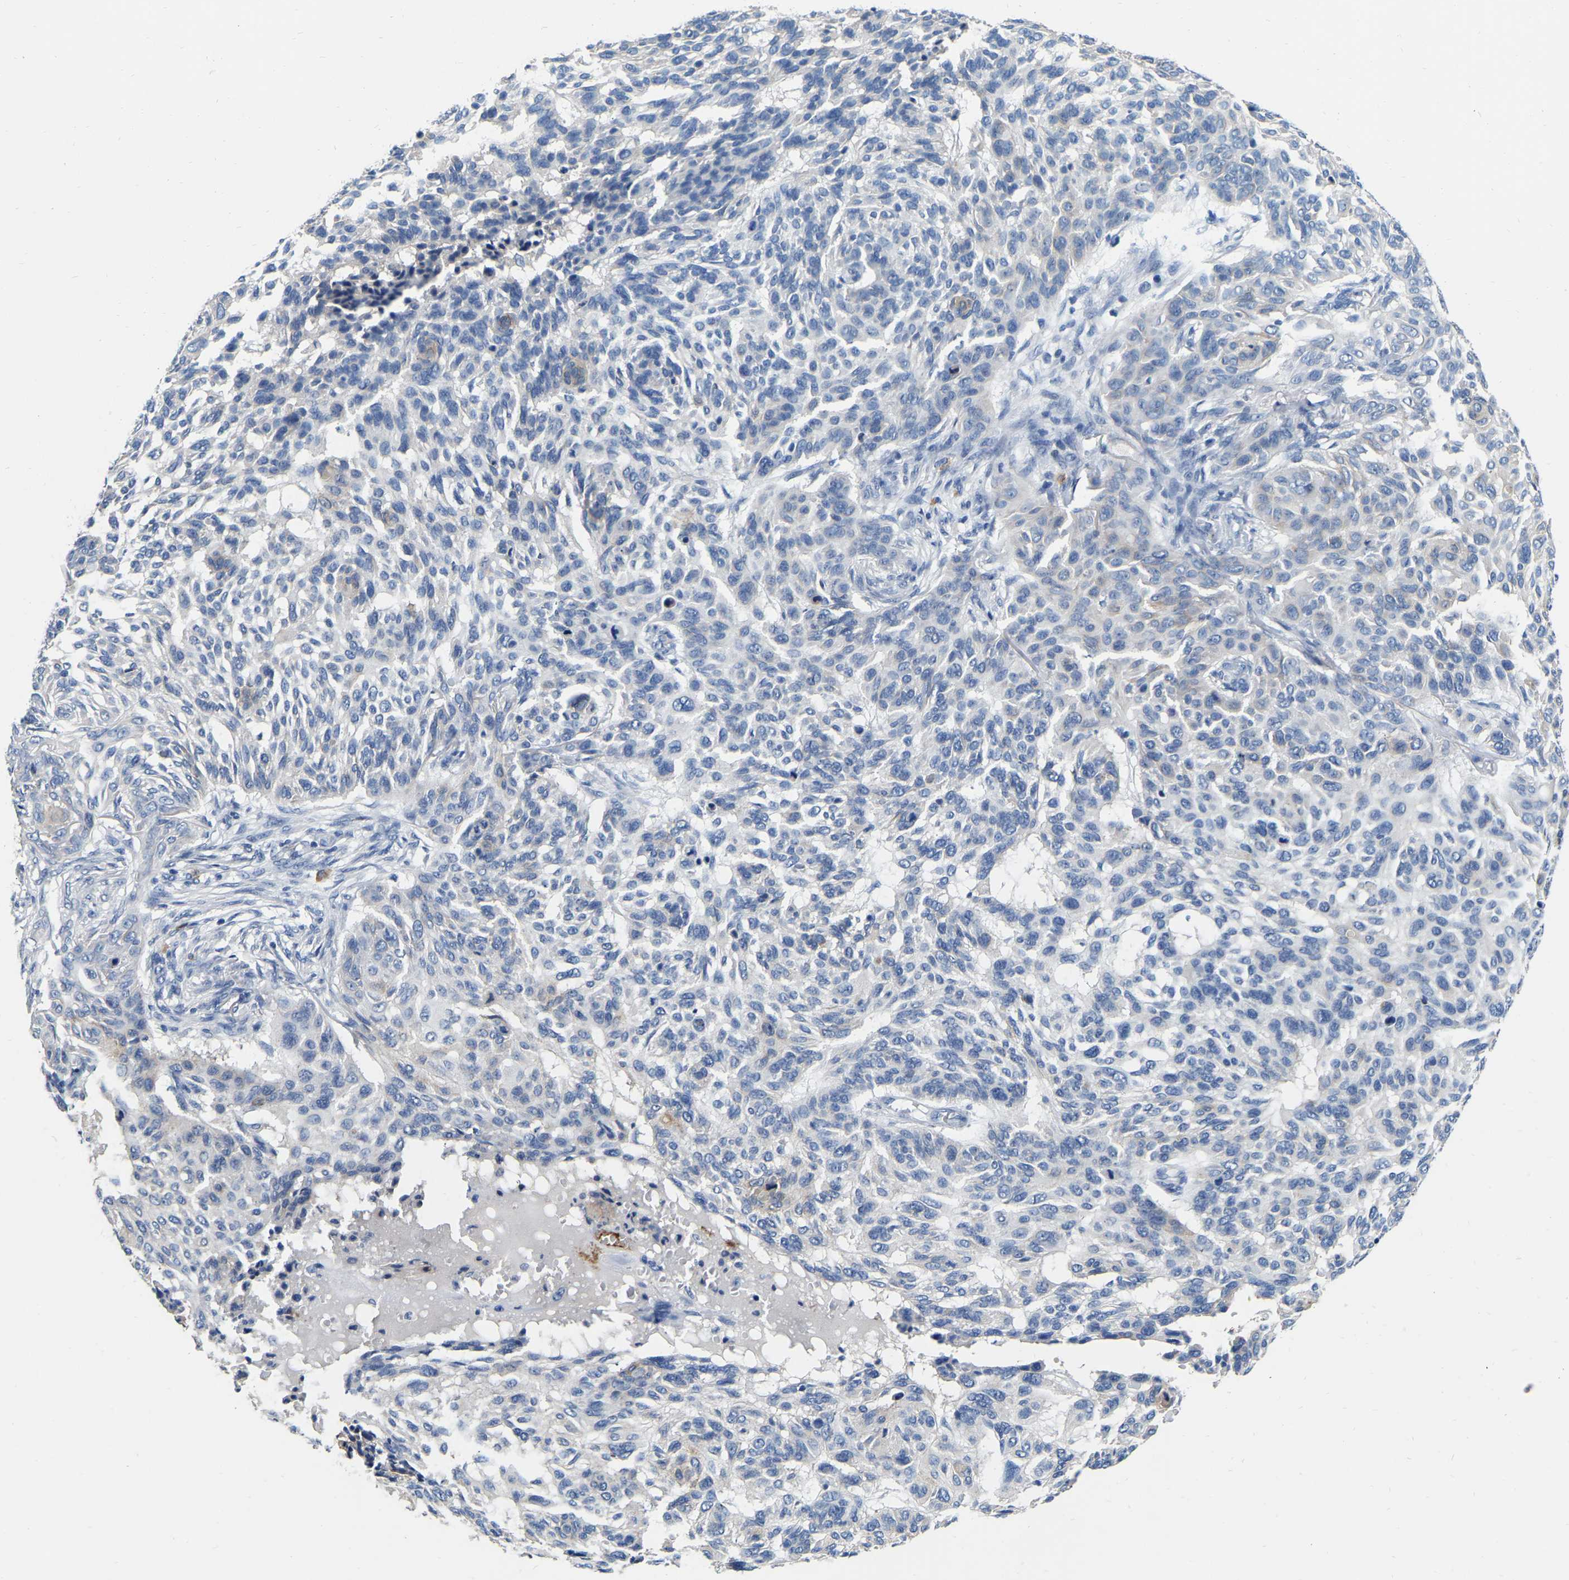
{"staining": {"intensity": "negative", "quantity": "none", "location": "none"}, "tissue": "skin cancer", "cell_type": "Tumor cells", "image_type": "cancer", "snomed": [{"axis": "morphology", "description": "Basal cell carcinoma"}, {"axis": "topography", "description": "Skin"}], "caption": "This is a histopathology image of IHC staining of skin basal cell carcinoma, which shows no expression in tumor cells.", "gene": "RAB27B", "patient": {"sex": "male", "age": 85}}